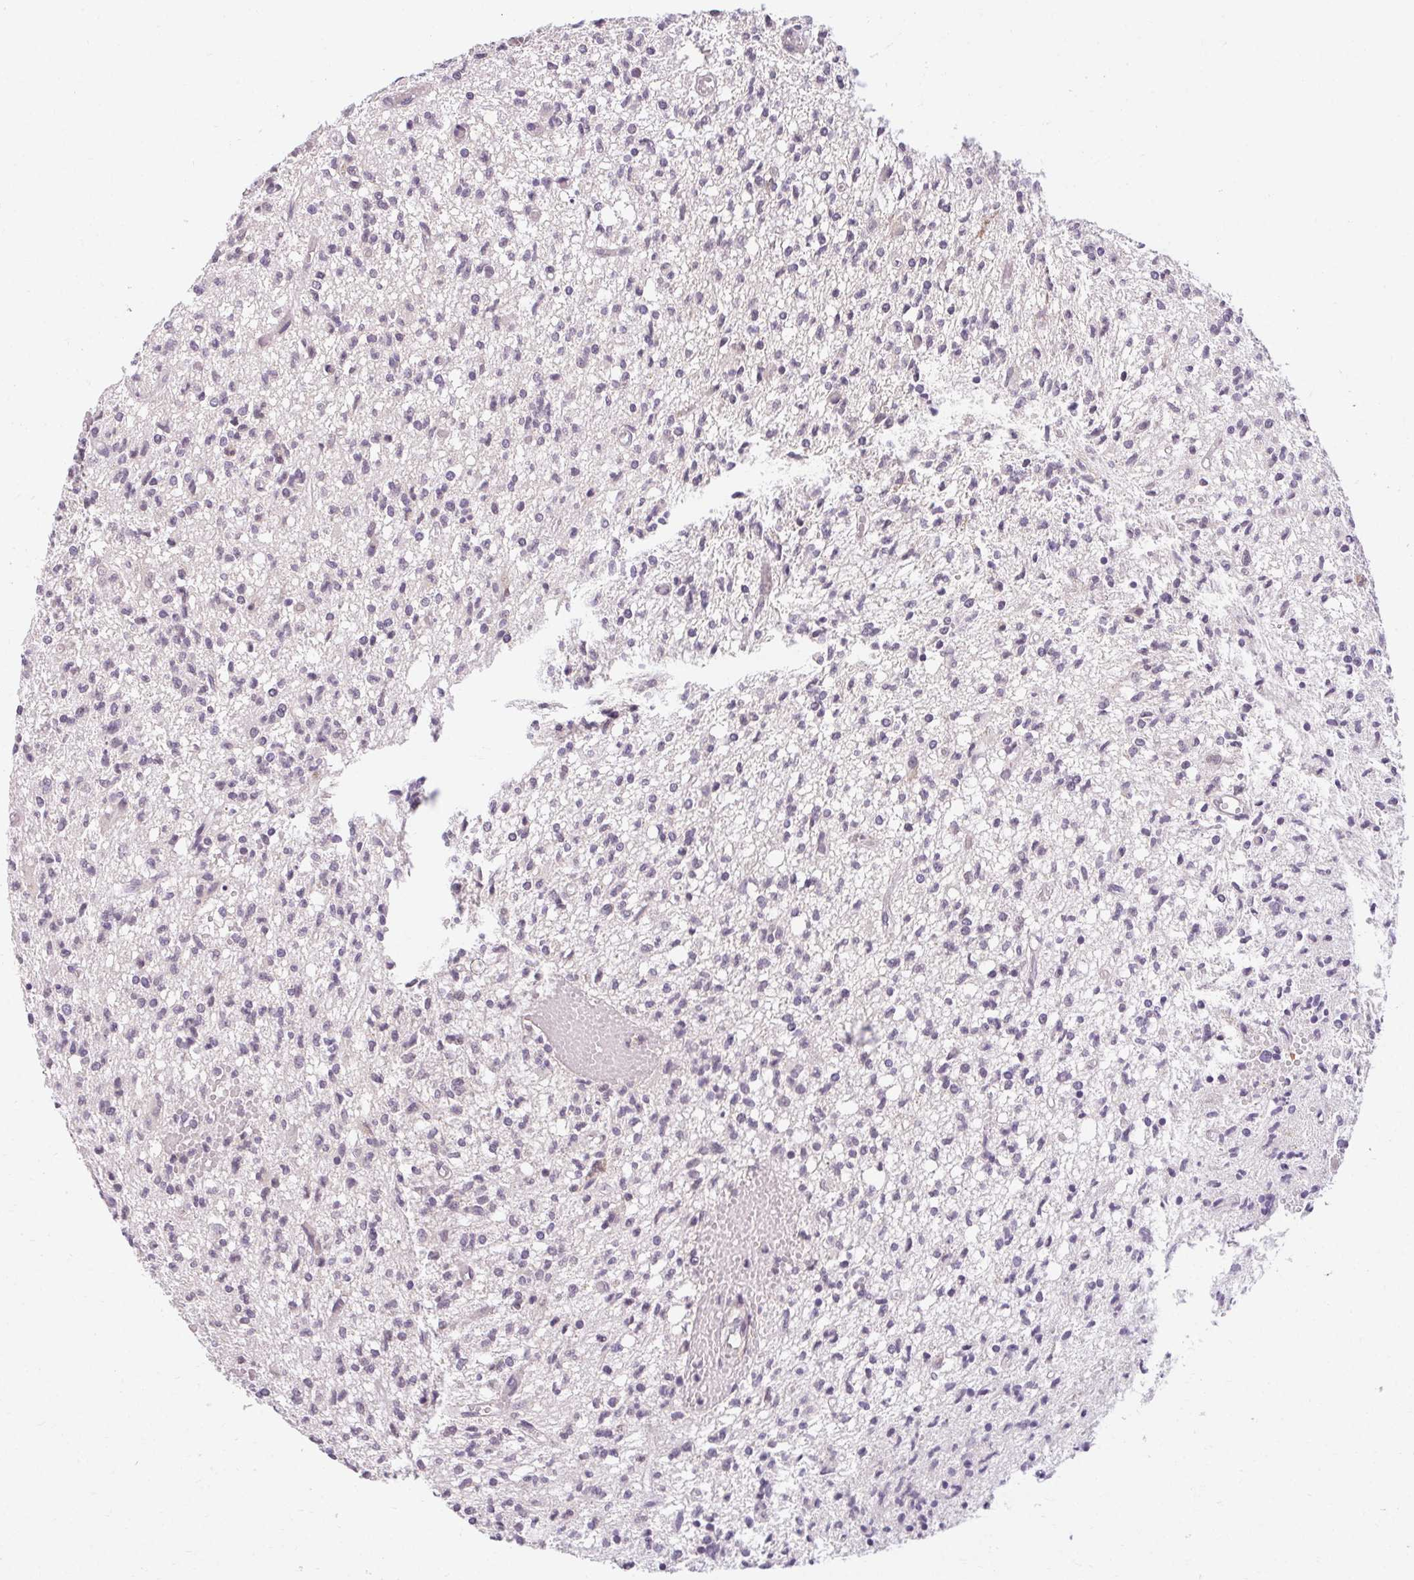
{"staining": {"intensity": "negative", "quantity": "none", "location": "none"}, "tissue": "glioma", "cell_type": "Tumor cells", "image_type": "cancer", "snomed": [{"axis": "morphology", "description": "Glioma, malignant, Low grade"}, {"axis": "topography", "description": "Brain"}], "caption": "IHC of human glioma reveals no expression in tumor cells. Nuclei are stained in blue.", "gene": "TMEM52B", "patient": {"sex": "male", "age": 64}}